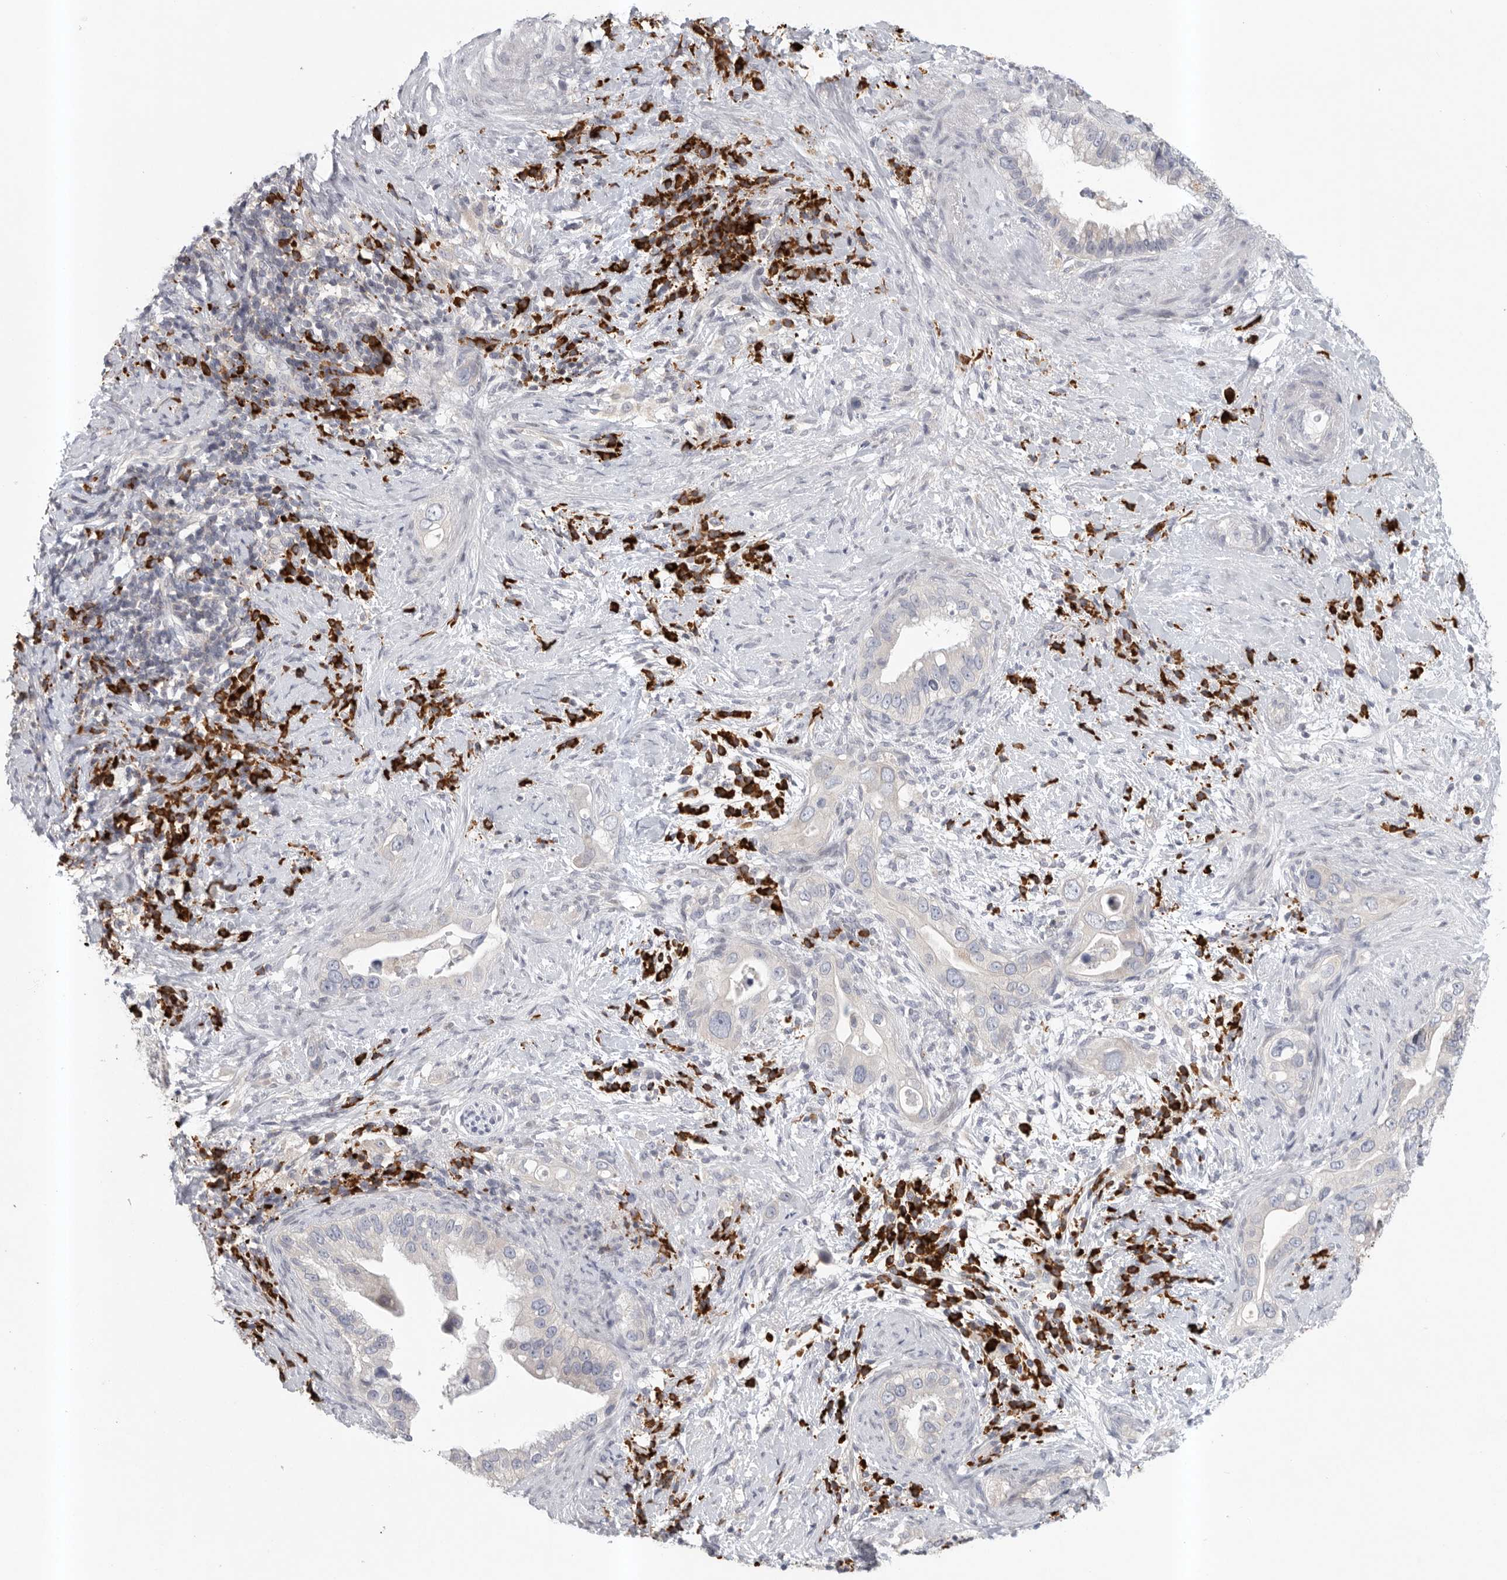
{"staining": {"intensity": "negative", "quantity": "none", "location": "none"}, "tissue": "pancreatic cancer", "cell_type": "Tumor cells", "image_type": "cancer", "snomed": [{"axis": "morphology", "description": "Inflammation, NOS"}, {"axis": "morphology", "description": "Adenocarcinoma, NOS"}, {"axis": "topography", "description": "Pancreas"}], "caption": "Pancreatic adenocarcinoma was stained to show a protein in brown. There is no significant positivity in tumor cells.", "gene": "TMEM69", "patient": {"sex": "female", "age": 56}}